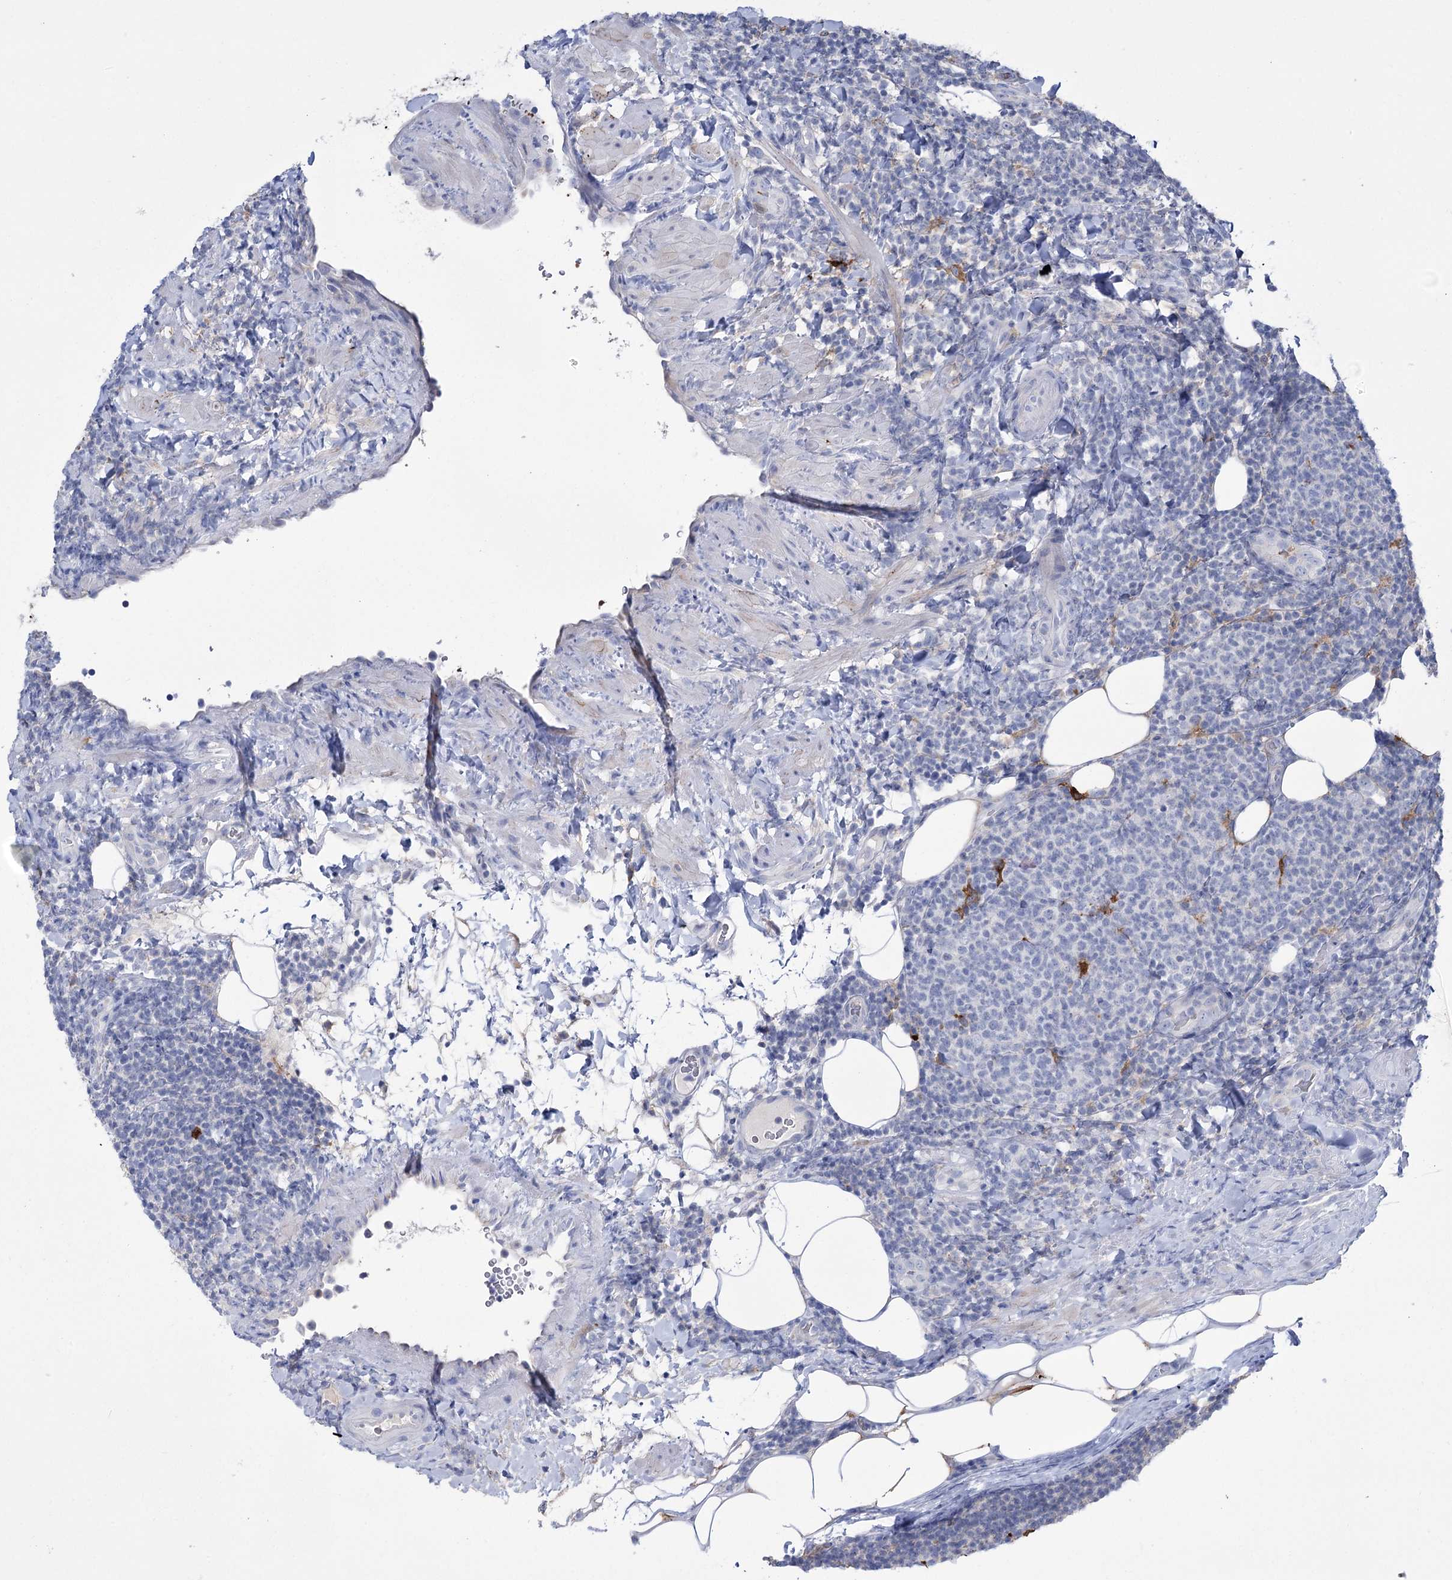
{"staining": {"intensity": "negative", "quantity": "none", "location": "none"}, "tissue": "lymphoma", "cell_type": "Tumor cells", "image_type": "cancer", "snomed": [{"axis": "morphology", "description": "Malignant lymphoma, non-Hodgkin's type, Low grade"}, {"axis": "topography", "description": "Lymph node"}], "caption": "A histopathology image of lymphoma stained for a protein shows no brown staining in tumor cells.", "gene": "ZNF622", "patient": {"sex": "male", "age": 66}}